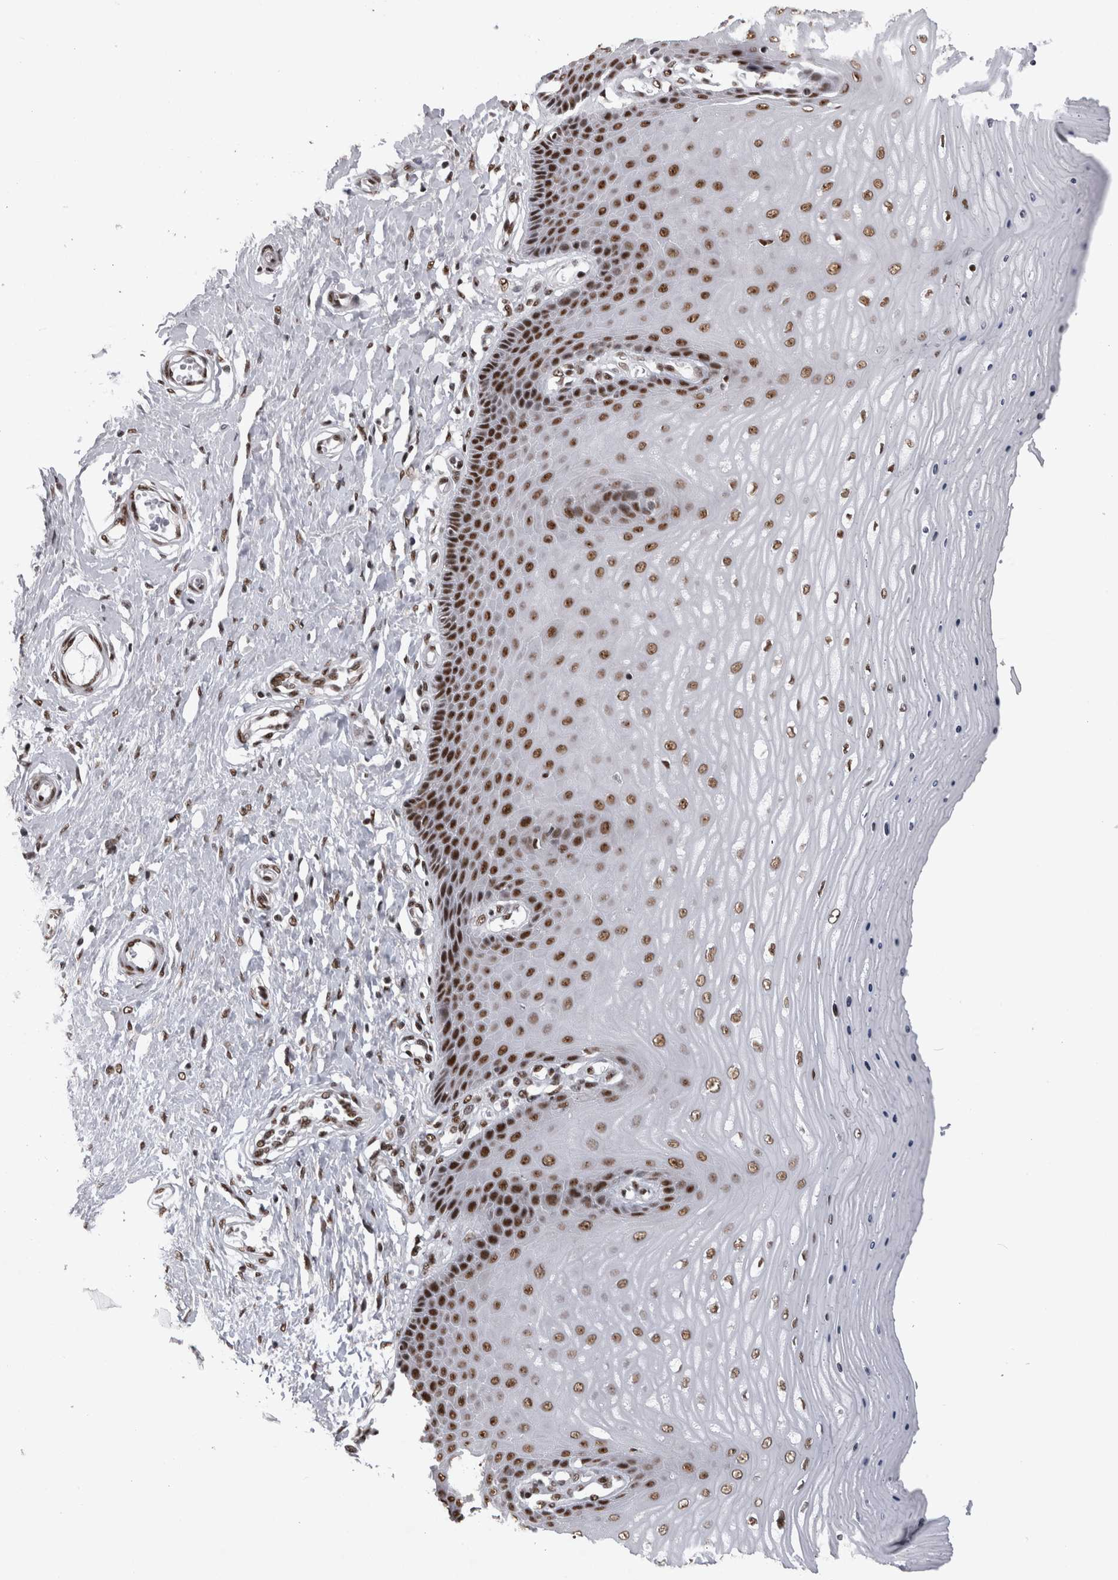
{"staining": {"intensity": "strong", "quantity": ">75%", "location": "nuclear"}, "tissue": "cervix", "cell_type": "Glandular cells", "image_type": "normal", "snomed": [{"axis": "morphology", "description": "Normal tissue, NOS"}, {"axis": "topography", "description": "Cervix"}], "caption": "There is high levels of strong nuclear expression in glandular cells of unremarkable cervix, as demonstrated by immunohistochemical staining (brown color).", "gene": "ZSCAN2", "patient": {"sex": "female", "age": 55}}